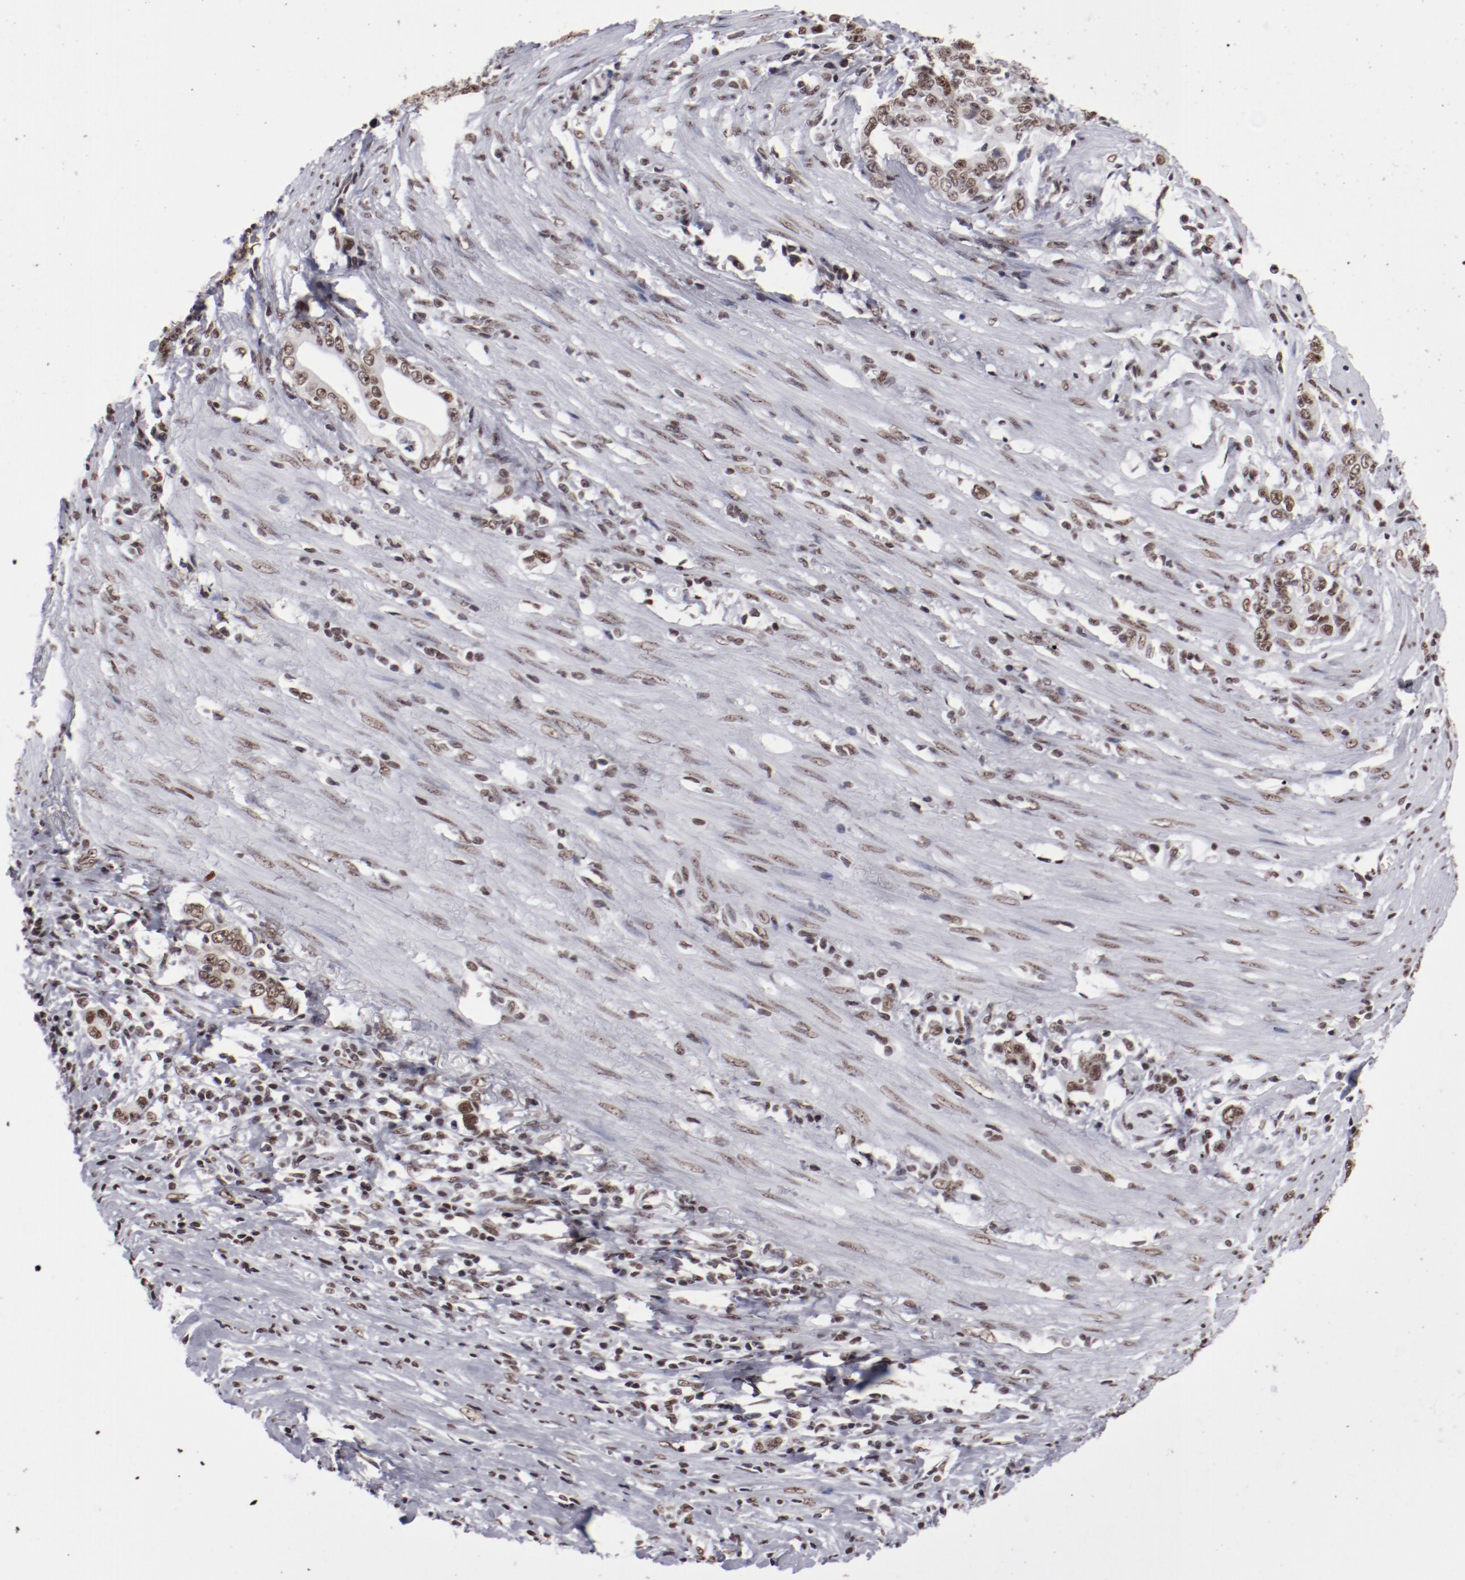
{"staining": {"intensity": "moderate", "quantity": ">75%", "location": "nuclear"}, "tissue": "stomach cancer", "cell_type": "Tumor cells", "image_type": "cancer", "snomed": [{"axis": "morphology", "description": "Adenocarcinoma, NOS"}, {"axis": "topography", "description": "Stomach, lower"}], "caption": "Stomach cancer (adenocarcinoma) stained with DAB immunohistochemistry shows medium levels of moderate nuclear expression in about >75% of tumor cells.", "gene": "HNRNPA2B1", "patient": {"sex": "female", "age": 72}}